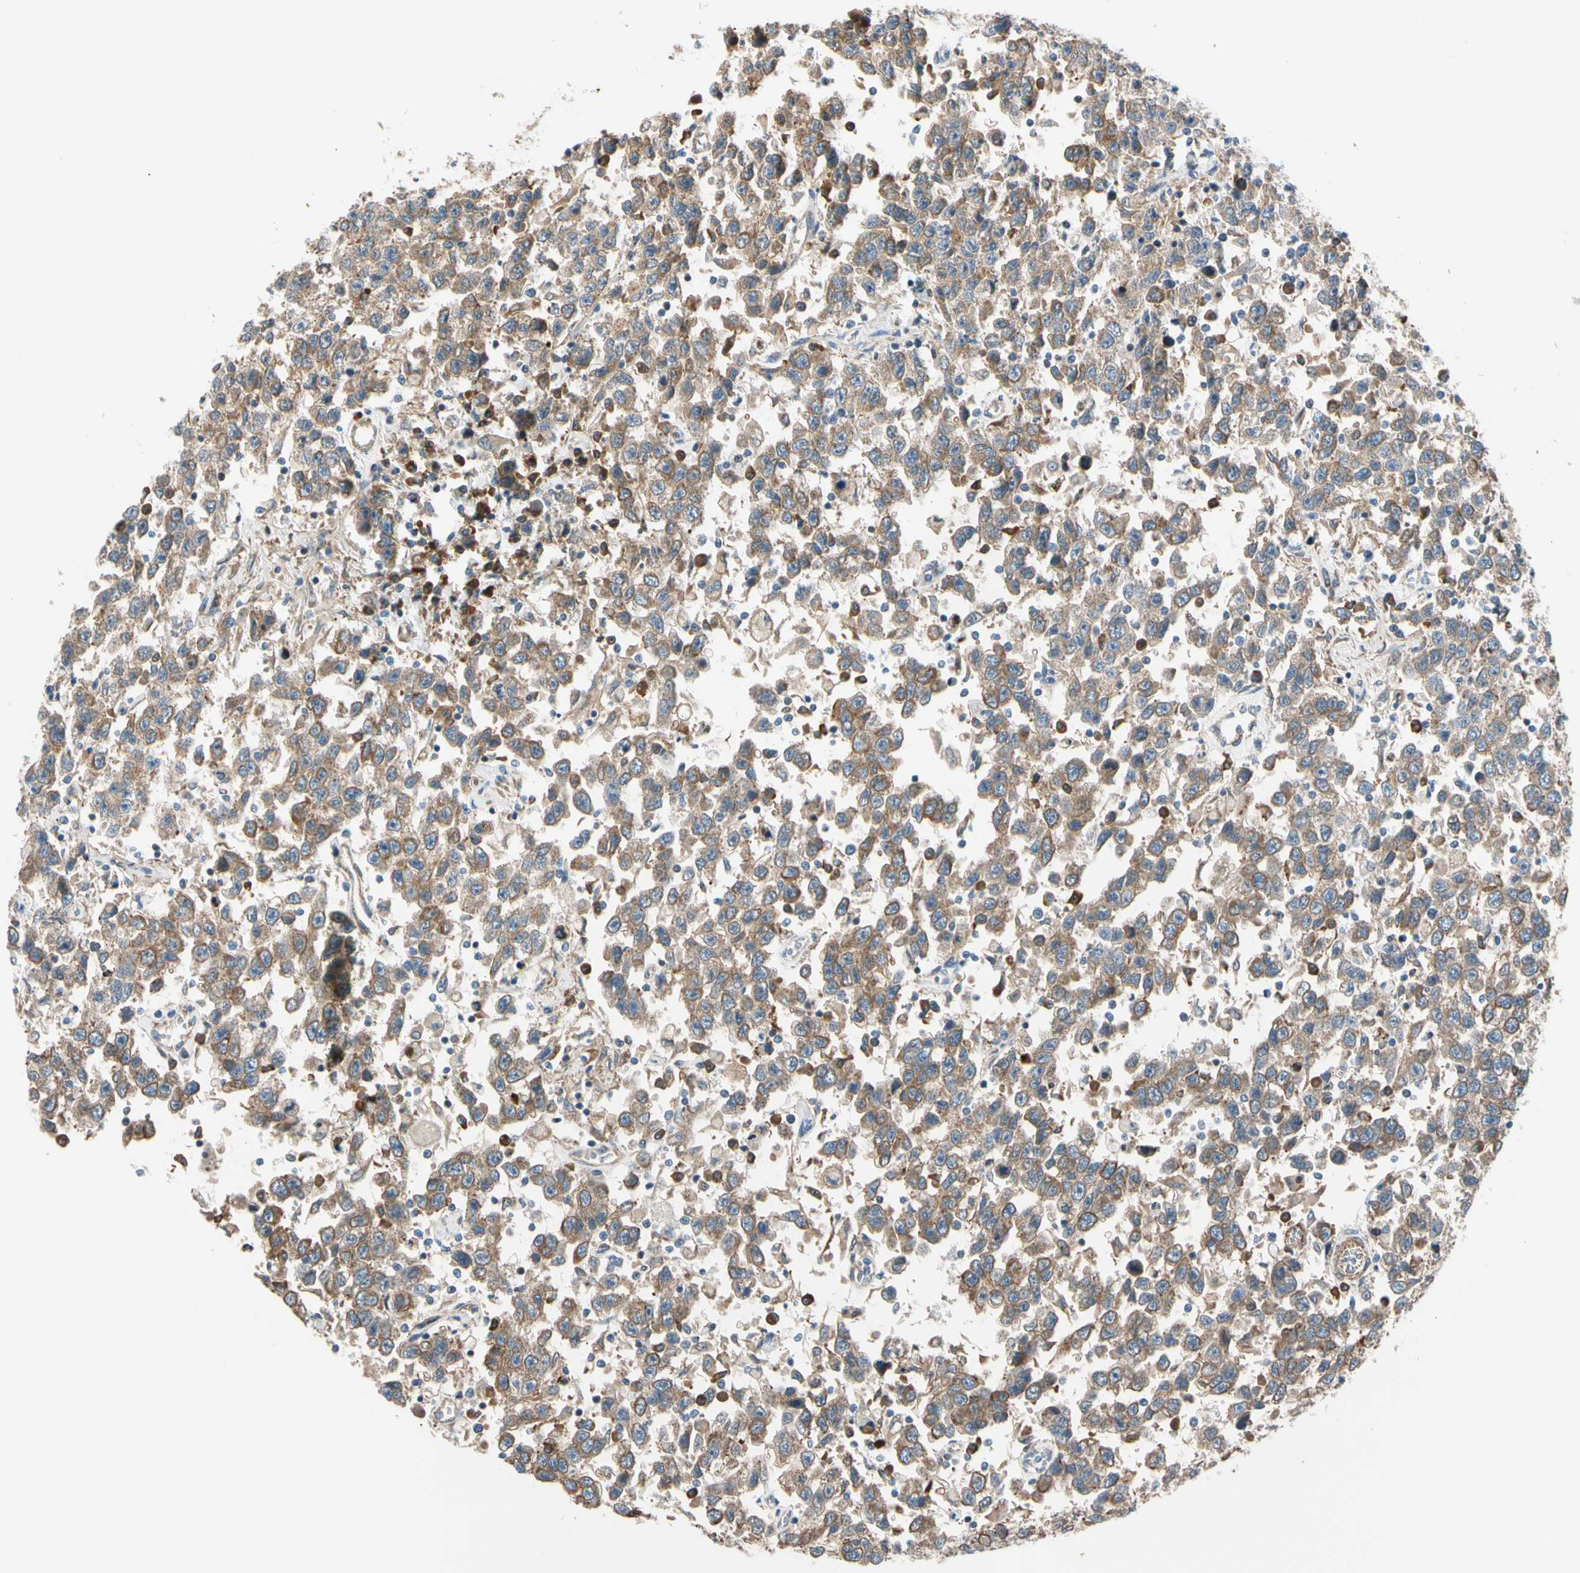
{"staining": {"intensity": "moderate", "quantity": ">75%", "location": "cytoplasmic/membranous"}, "tissue": "testis cancer", "cell_type": "Tumor cells", "image_type": "cancer", "snomed": [{"axis": "morphology", "description": "Seminoma, NOS"}, {"axis": "topography", "description": "Testis"}], "caption": "Immunohistochemistry staining of testis cancer (seminoma), which demonstrates medium levels of moderate cytoplasmic/membranous staining in about >75% of tumor cells indicating moderate cytoplasmic/membranous protein positivity. The staining was performed using DAB (brown) for protein detection and nuclei were counterstained in hematoxylin (blue).", "gene": "LIMK2", "patient": {"sex": "male", "age": 41}}